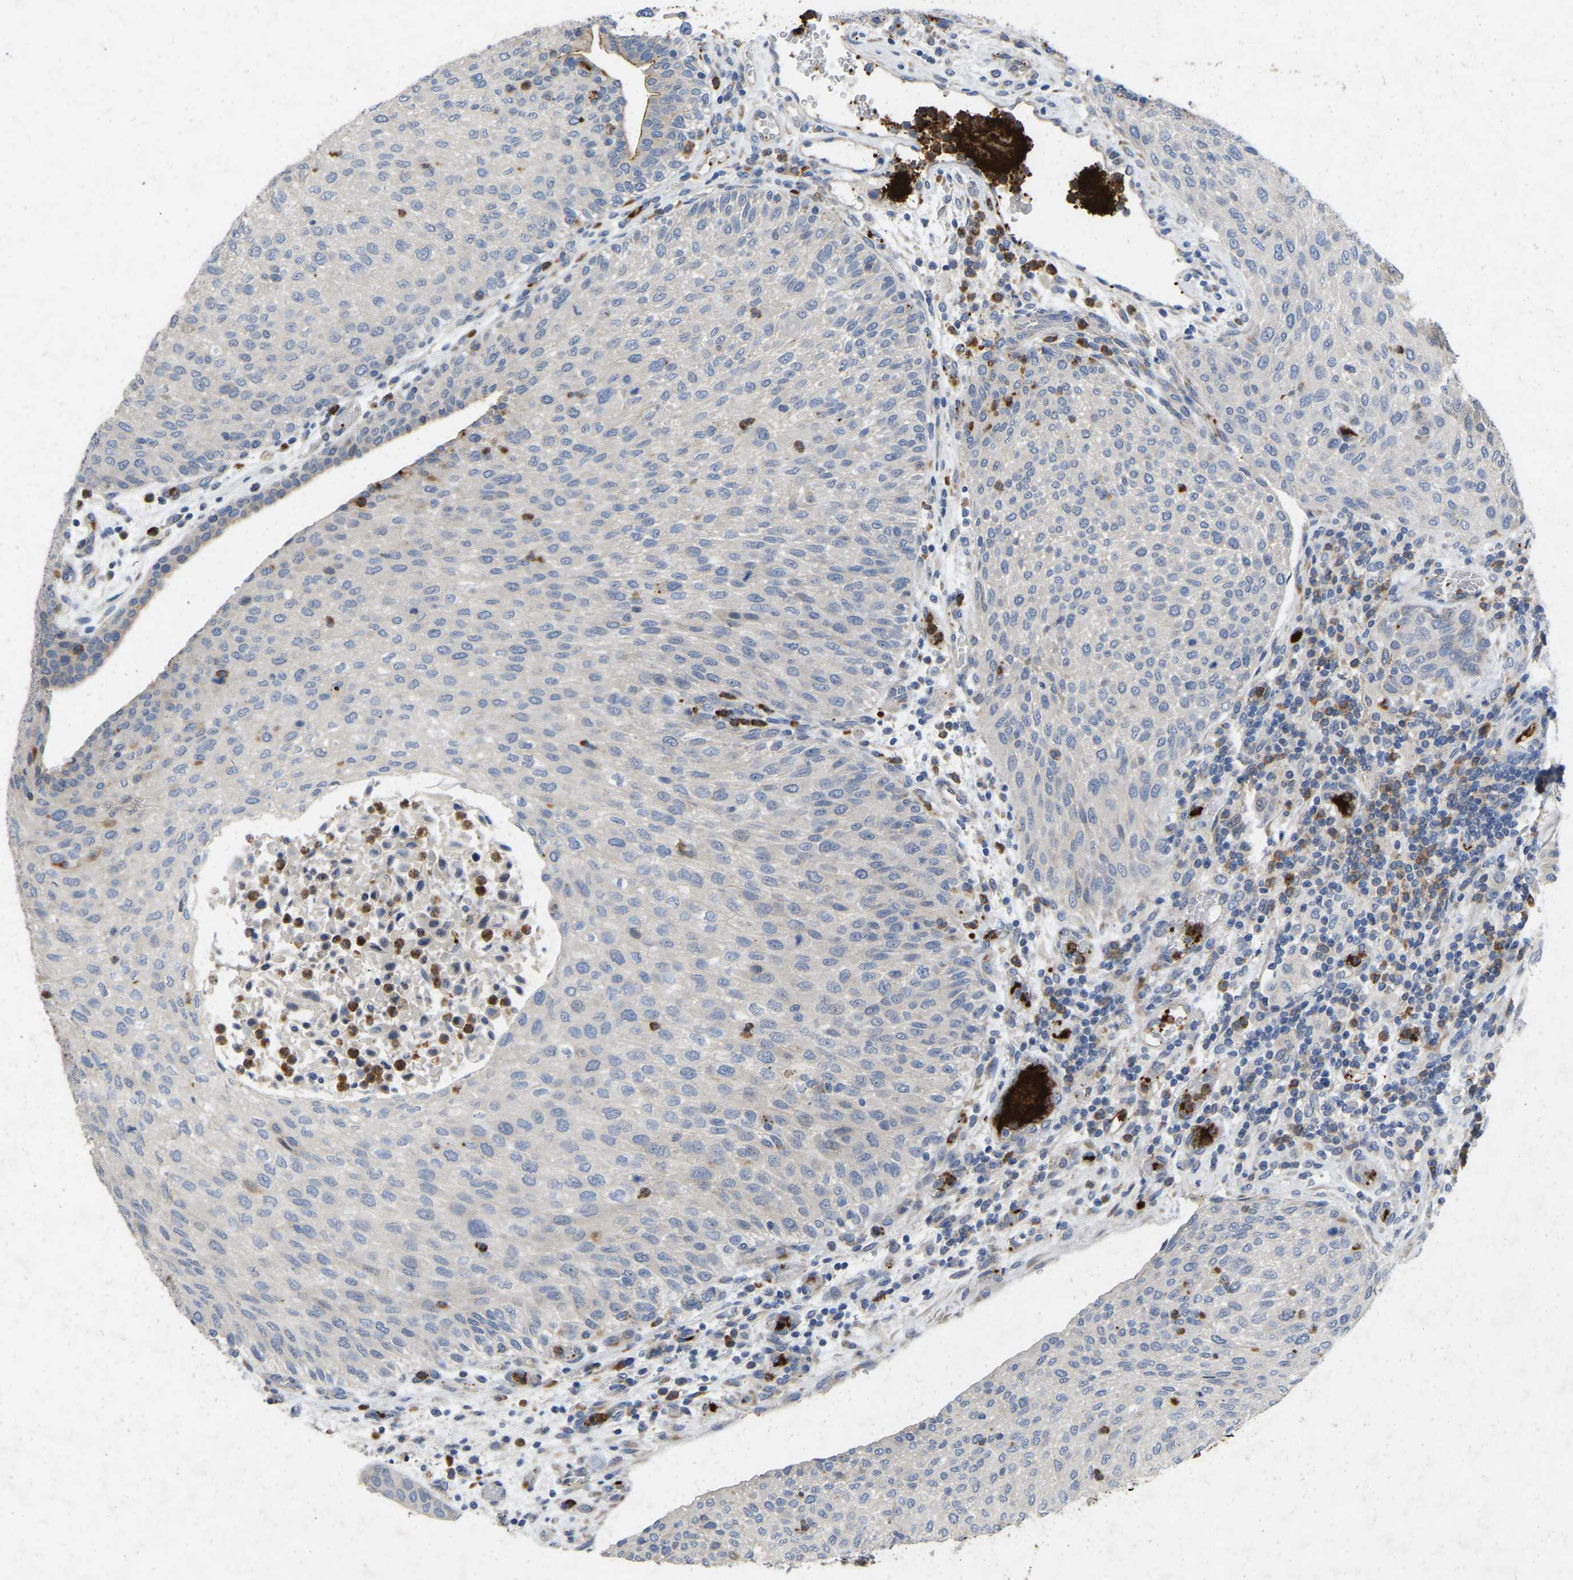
{"staining": {"intensity": "negative", "quantity": "none", "location": "none"}, "tissue": "urothelial cancer", "cell_type": "Tumor cells", "image_type": "cancer", "snomed": [{"axis": "morphology", "description": "Urothelial carcinoma, Low grade"}, {"axis": "morphology", "description": "Urothelial carcinoma, High grade"}, {"axis": "topography", "description": "Urinary bladder"}], "caption": "Human urothelial cancer stained for a protein using immunohistochemistry (IHC) displays no expression in tumor cells.", "gene": "RHEB", "patient": {"sex": "male", "age": 35}}